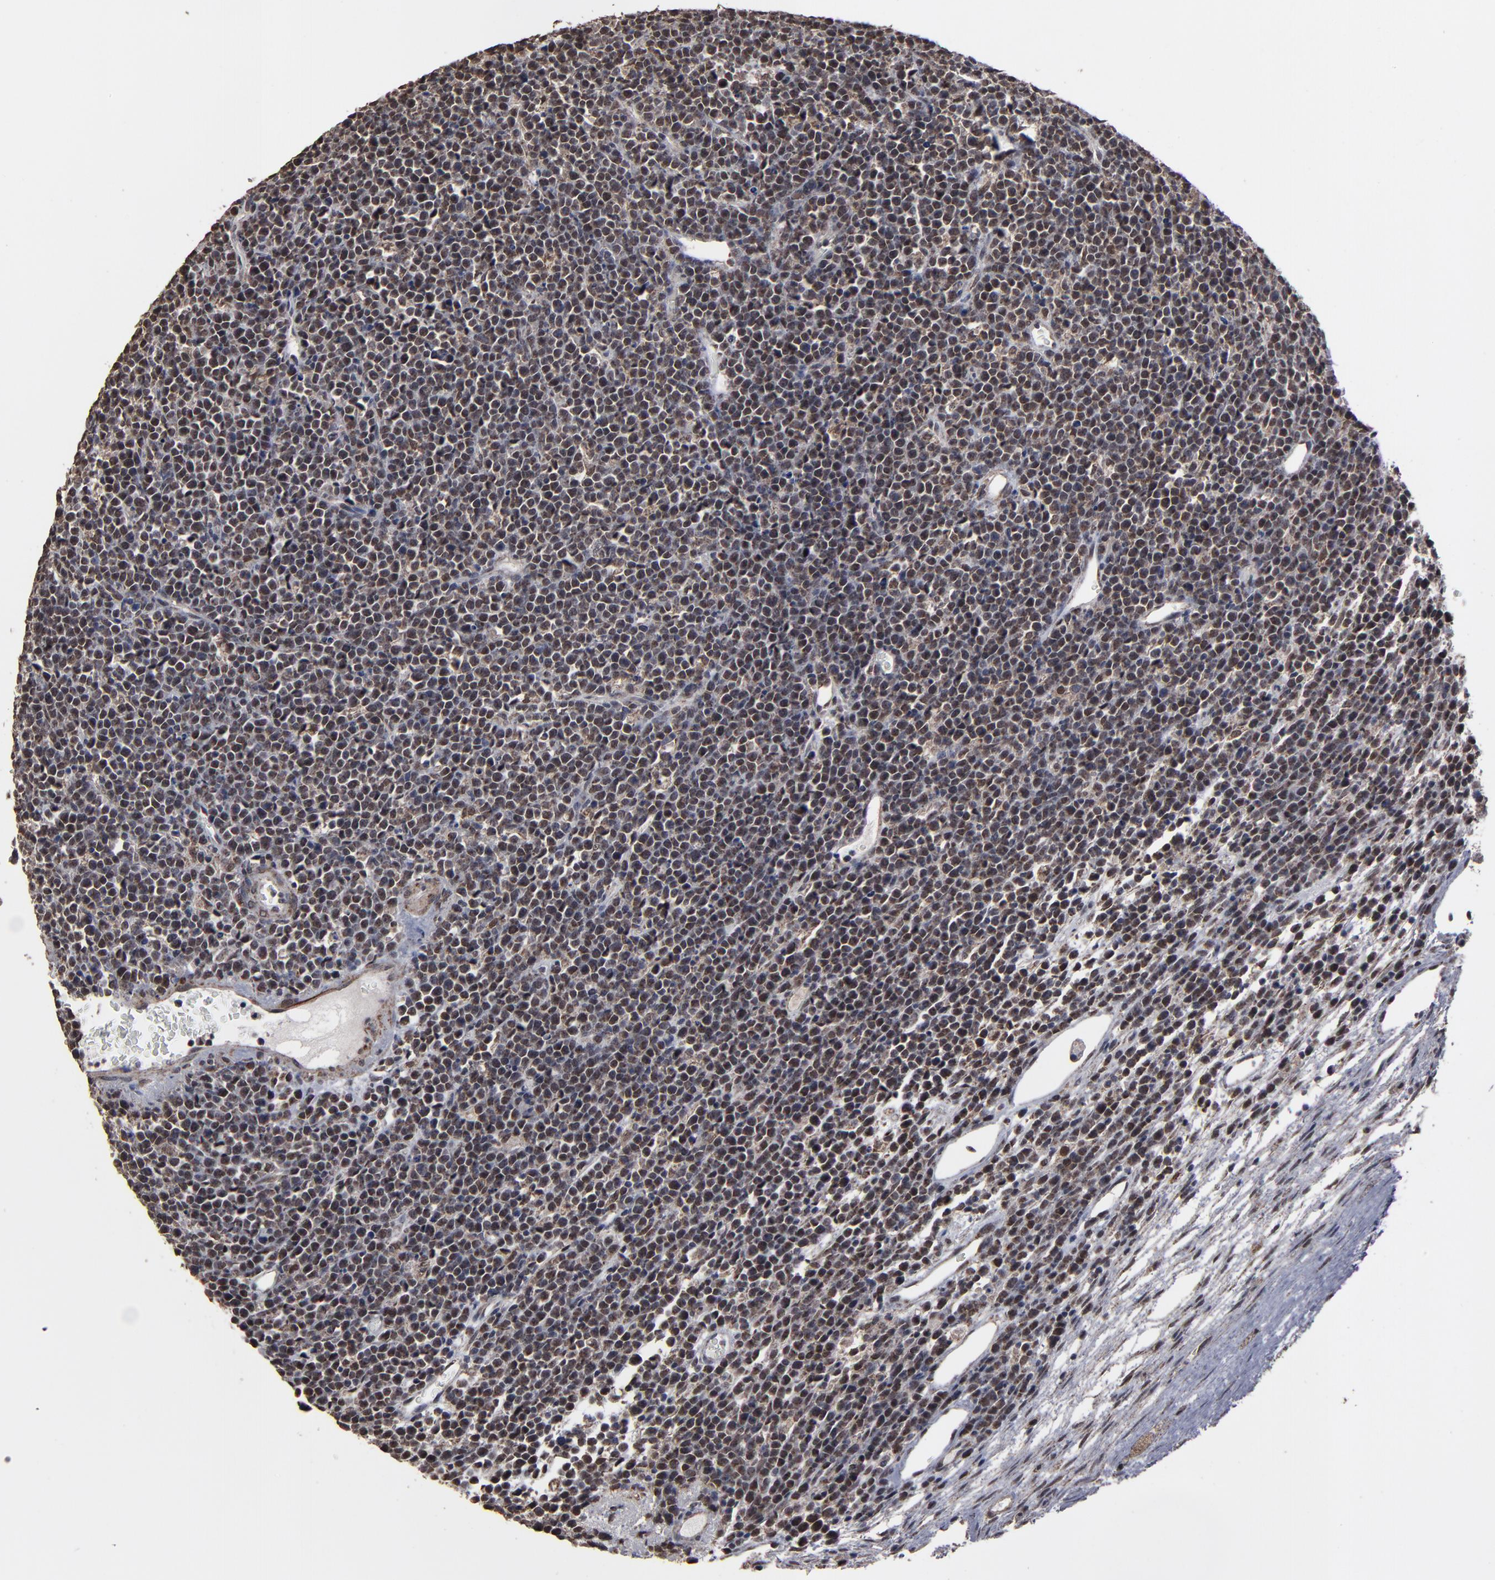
{"staining": {"intensity": "weak", "quantity": "25%-75%", "location": "cytoplasmic/membranous"}, "tissue": "lymphoma", "cell_type": "Tumor cells", "image_type": "cancer", "snomed": [{"axis": "morphology", "description": "Malignant lymphoma, non-Hodgkin's type, High grade"}, {"axis": "topography", "description": "Ovary"}], "caption": "This image displays immunohistochemistry staining of human lymphoma, with low weak cytoplasmic/membranous expression in approximately 25%-75% of tumor cells.", "gene": "BNIP3", "patient": {"sex": "female", "age": 56}}